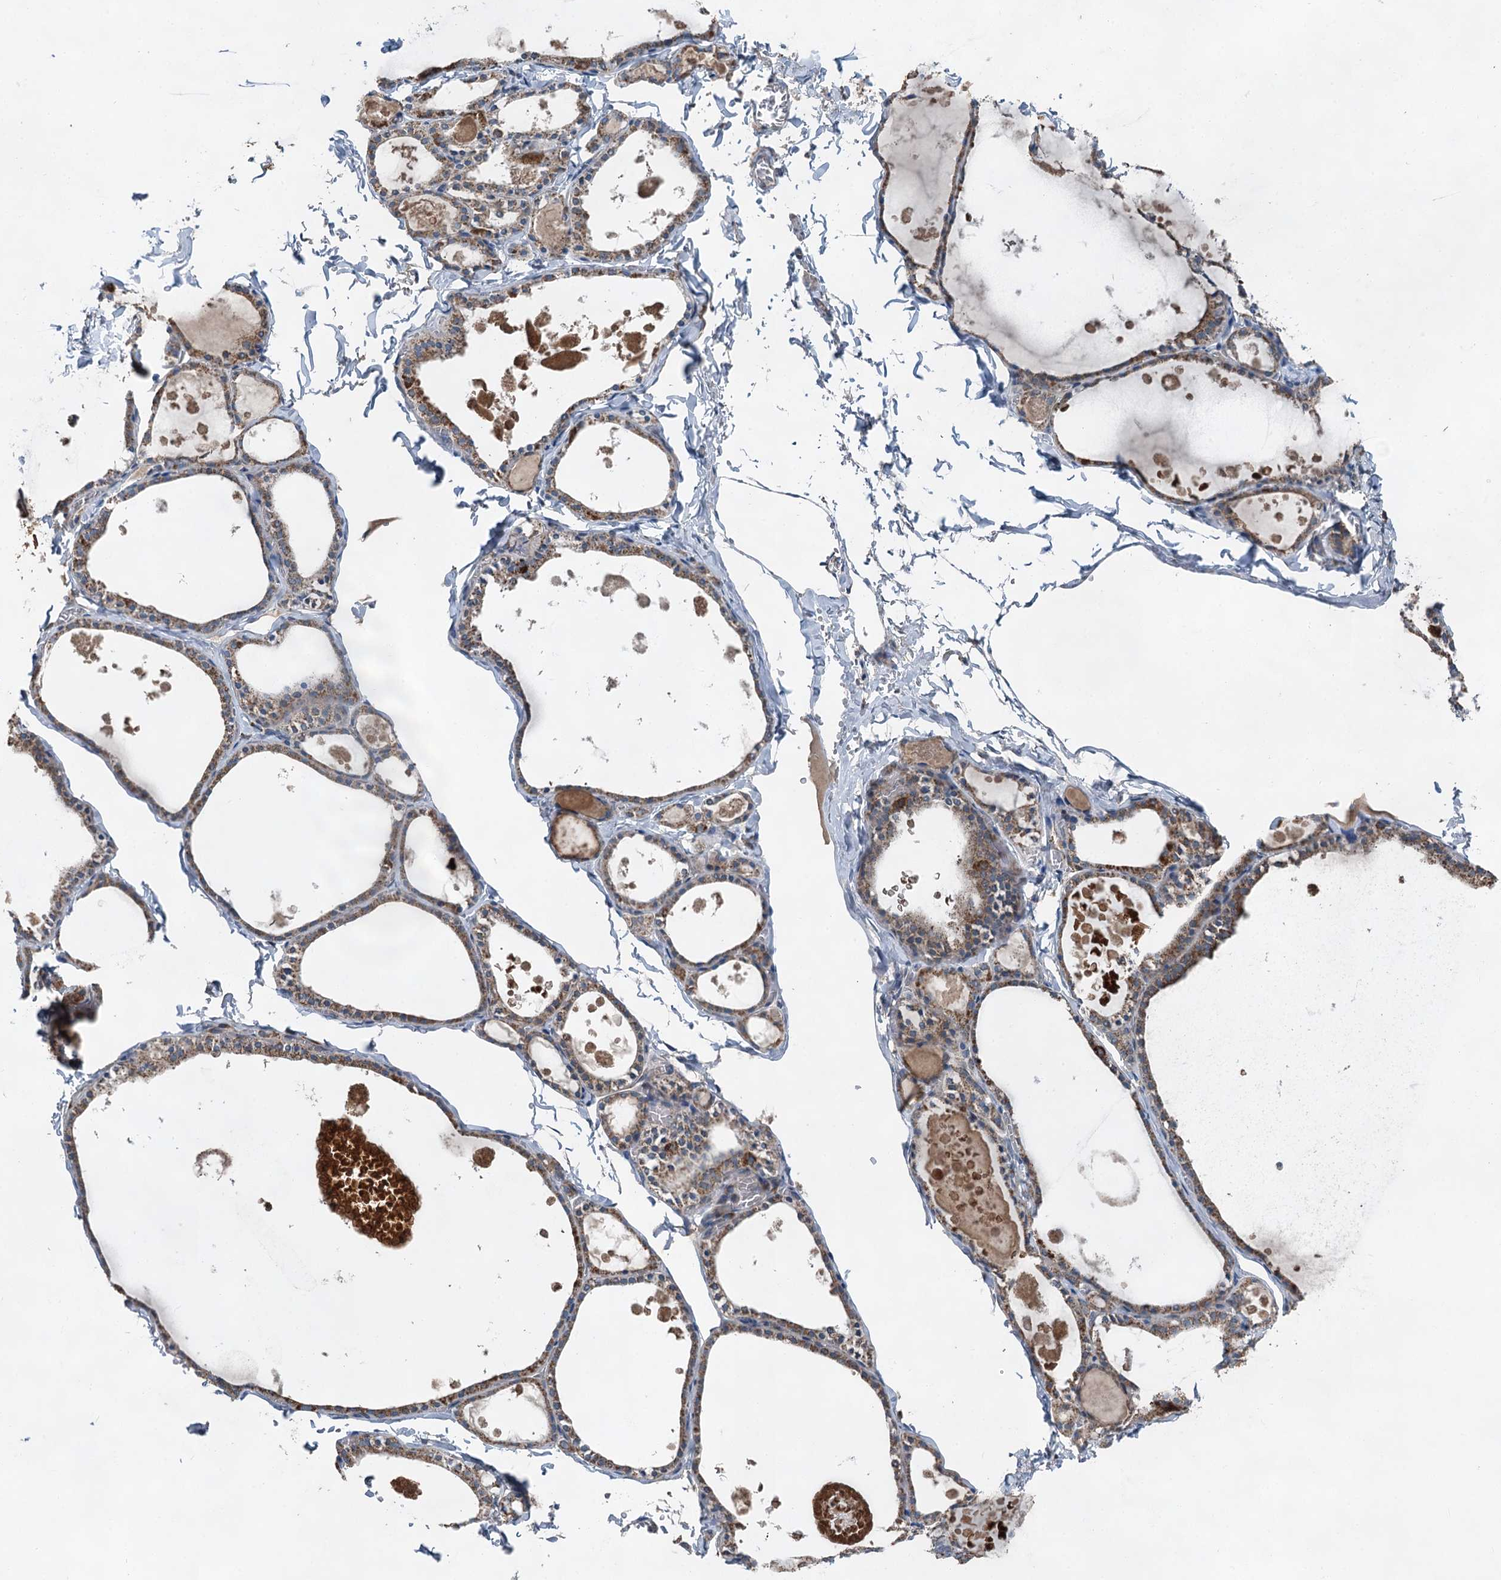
{"staining": {"intensity": "moderate", "quantity": ">75%", "location": "cytoplasmic/membranous"}, "tissue": "thyroid gland", "cell_type": "Glandular cells", "image_type": "normal", "snomed": [{"axis": "morphology", "description": "Normal tissue, NOS"}, {"axis": "topography", "description": "Thyroid gland"}], "caption": "Brown immunohistochemical staining in benign thyroid gland exhibits moderate cytoplasmic/membranous staining in approximately >75% of glandular cells. (Stains: DAB in brown, nuclei in blue, Microscopy: brightfield microscopy at high magnification).", "gene": "HAUS2", "patient": {"sex": "male", "age": 56}}